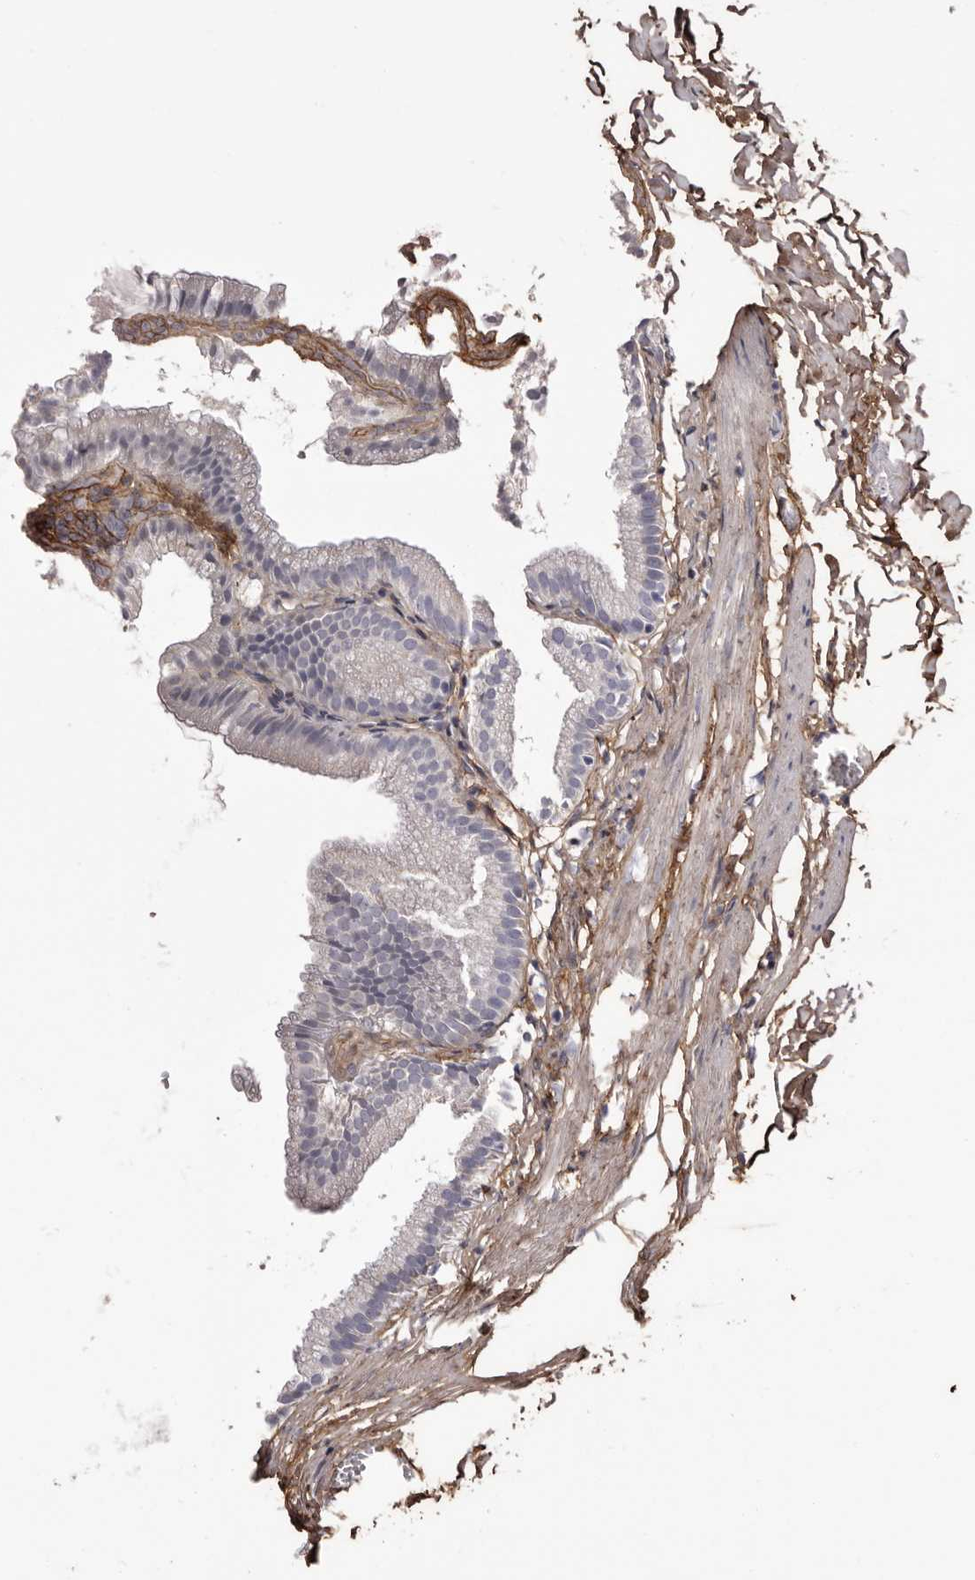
{"staining": {"intensity": "negative", "quantity": "none", "location": "none"}, "tissue": "gallbladder", "cell_type": "Glandular cells", "image_type": "normal", "snomed": [{"axis": "morphology", "description": "Normal tissue, NOS"}, {"axis": "topography", "description": "Gallbladder"}], "caption": "DAB (3,3'-diaminobenzidine) immunohistochemical staining of benign human gallbladder exhibits no significant positivity in glandular cells. Brightfield microscopy of immunohistochemistry stained with DAB (3,3'-diaminobenzidine) (brown) and hematoxylin (blue), captured at high magnification.", "gene": "COL6A1", "patient": {"sex": "male", "age": 38}}